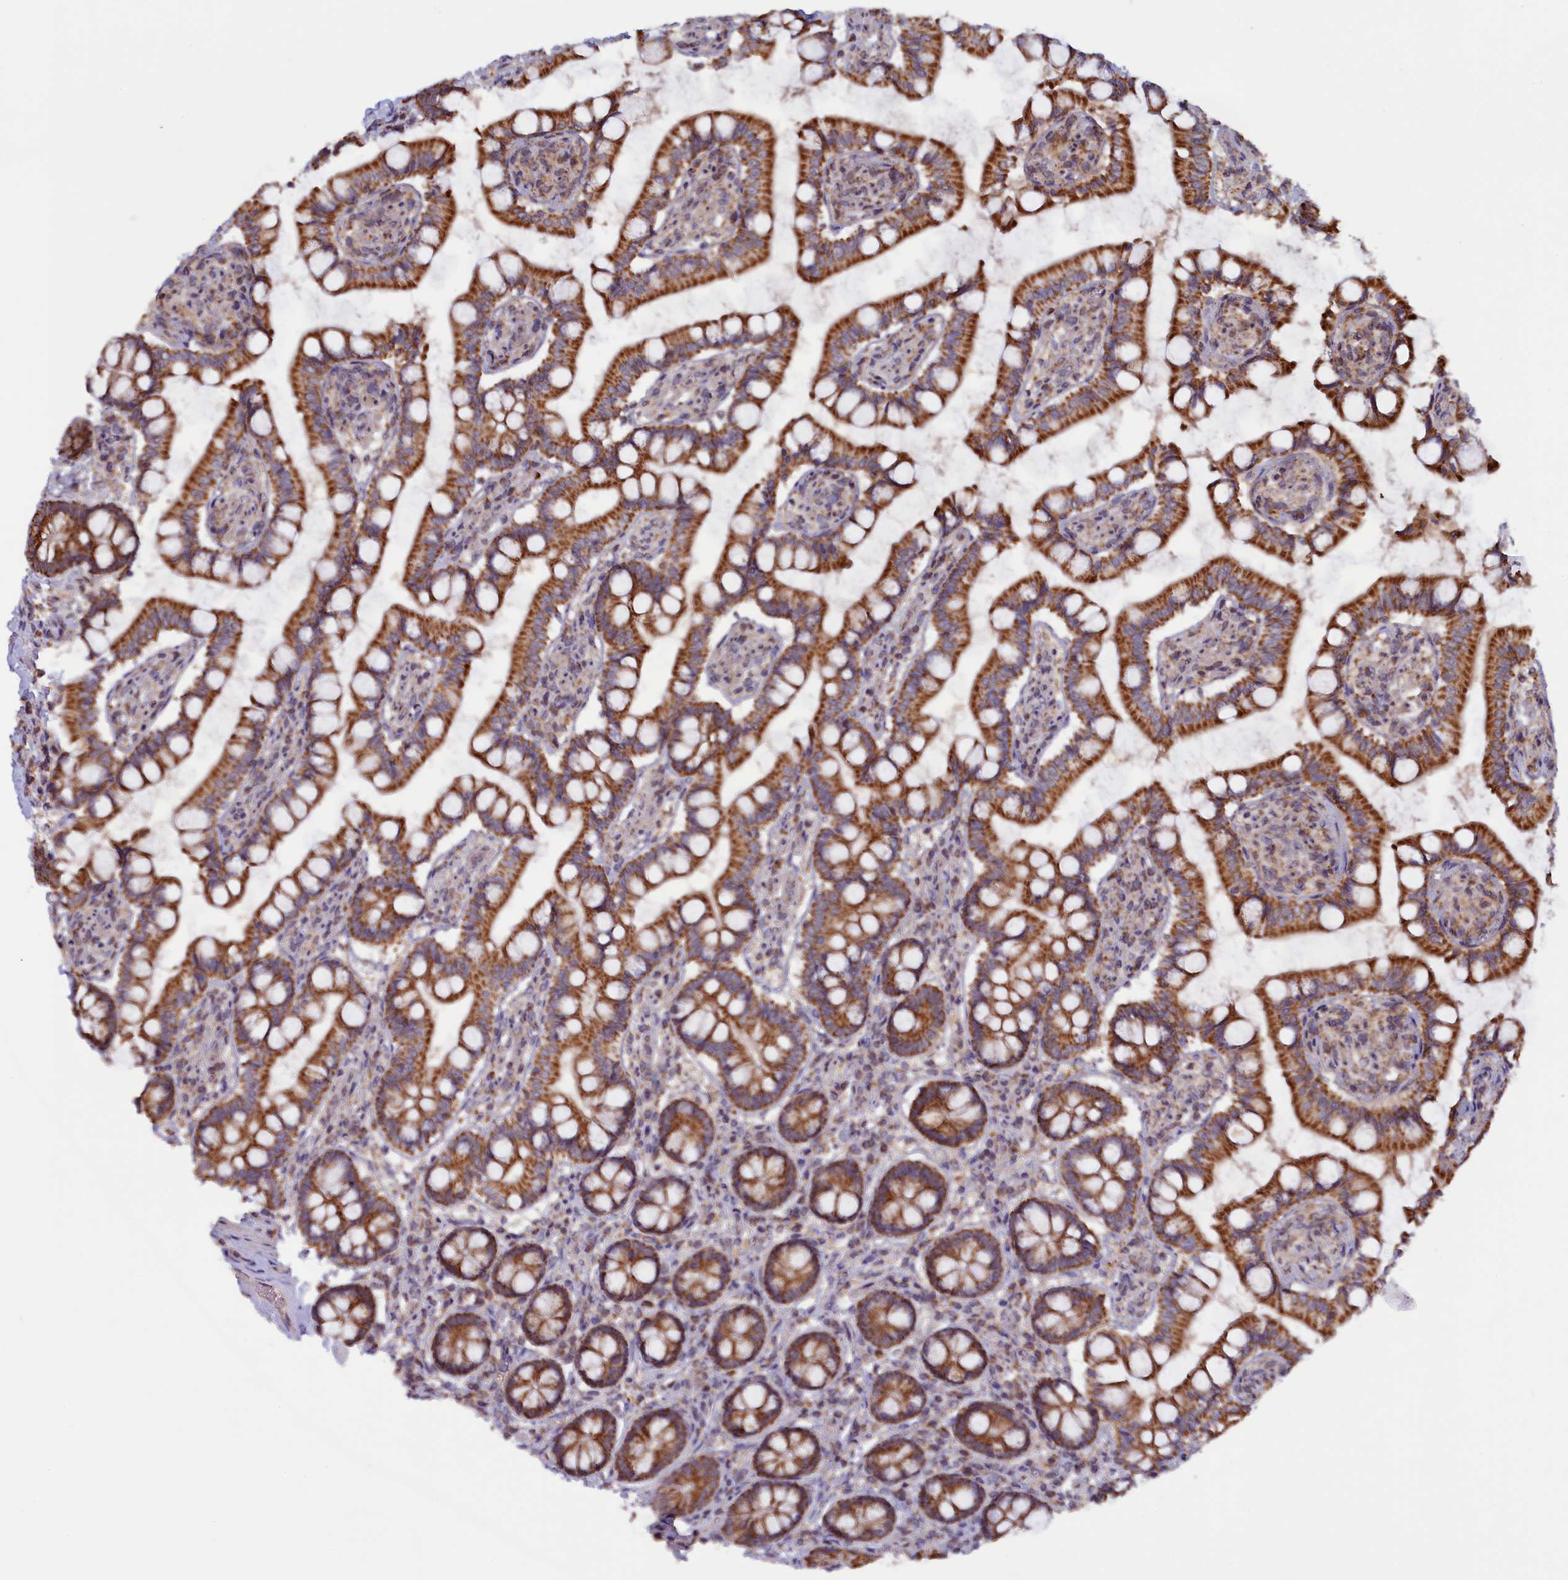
{"staining": {"intensity": "strong", "quantity": ">75%", "location": "cytoplasmic/membranous"}, "tissue": "small intestine", "cell_type": "Glandular cells", "image_type": "normal", "snomed": [{"axis": "morphology", "description": "Normal tissue, NOS"}, {"axis": "topography", "description": "Small intestine"}], "caption": "IHC (DAB) staining of normal small intestine demonstrates strong cytoplasmic/membranous protein positivity in approximately >75% of glandular cells. The staining is performed using DAB (3,3'-diaminobenzidine) brown chromogen to label protein expression. The nuclei are counter-stained blue using hematoxylin.", "gene": "DUS3L", "patient": {"sex": "male", "age": 52}}